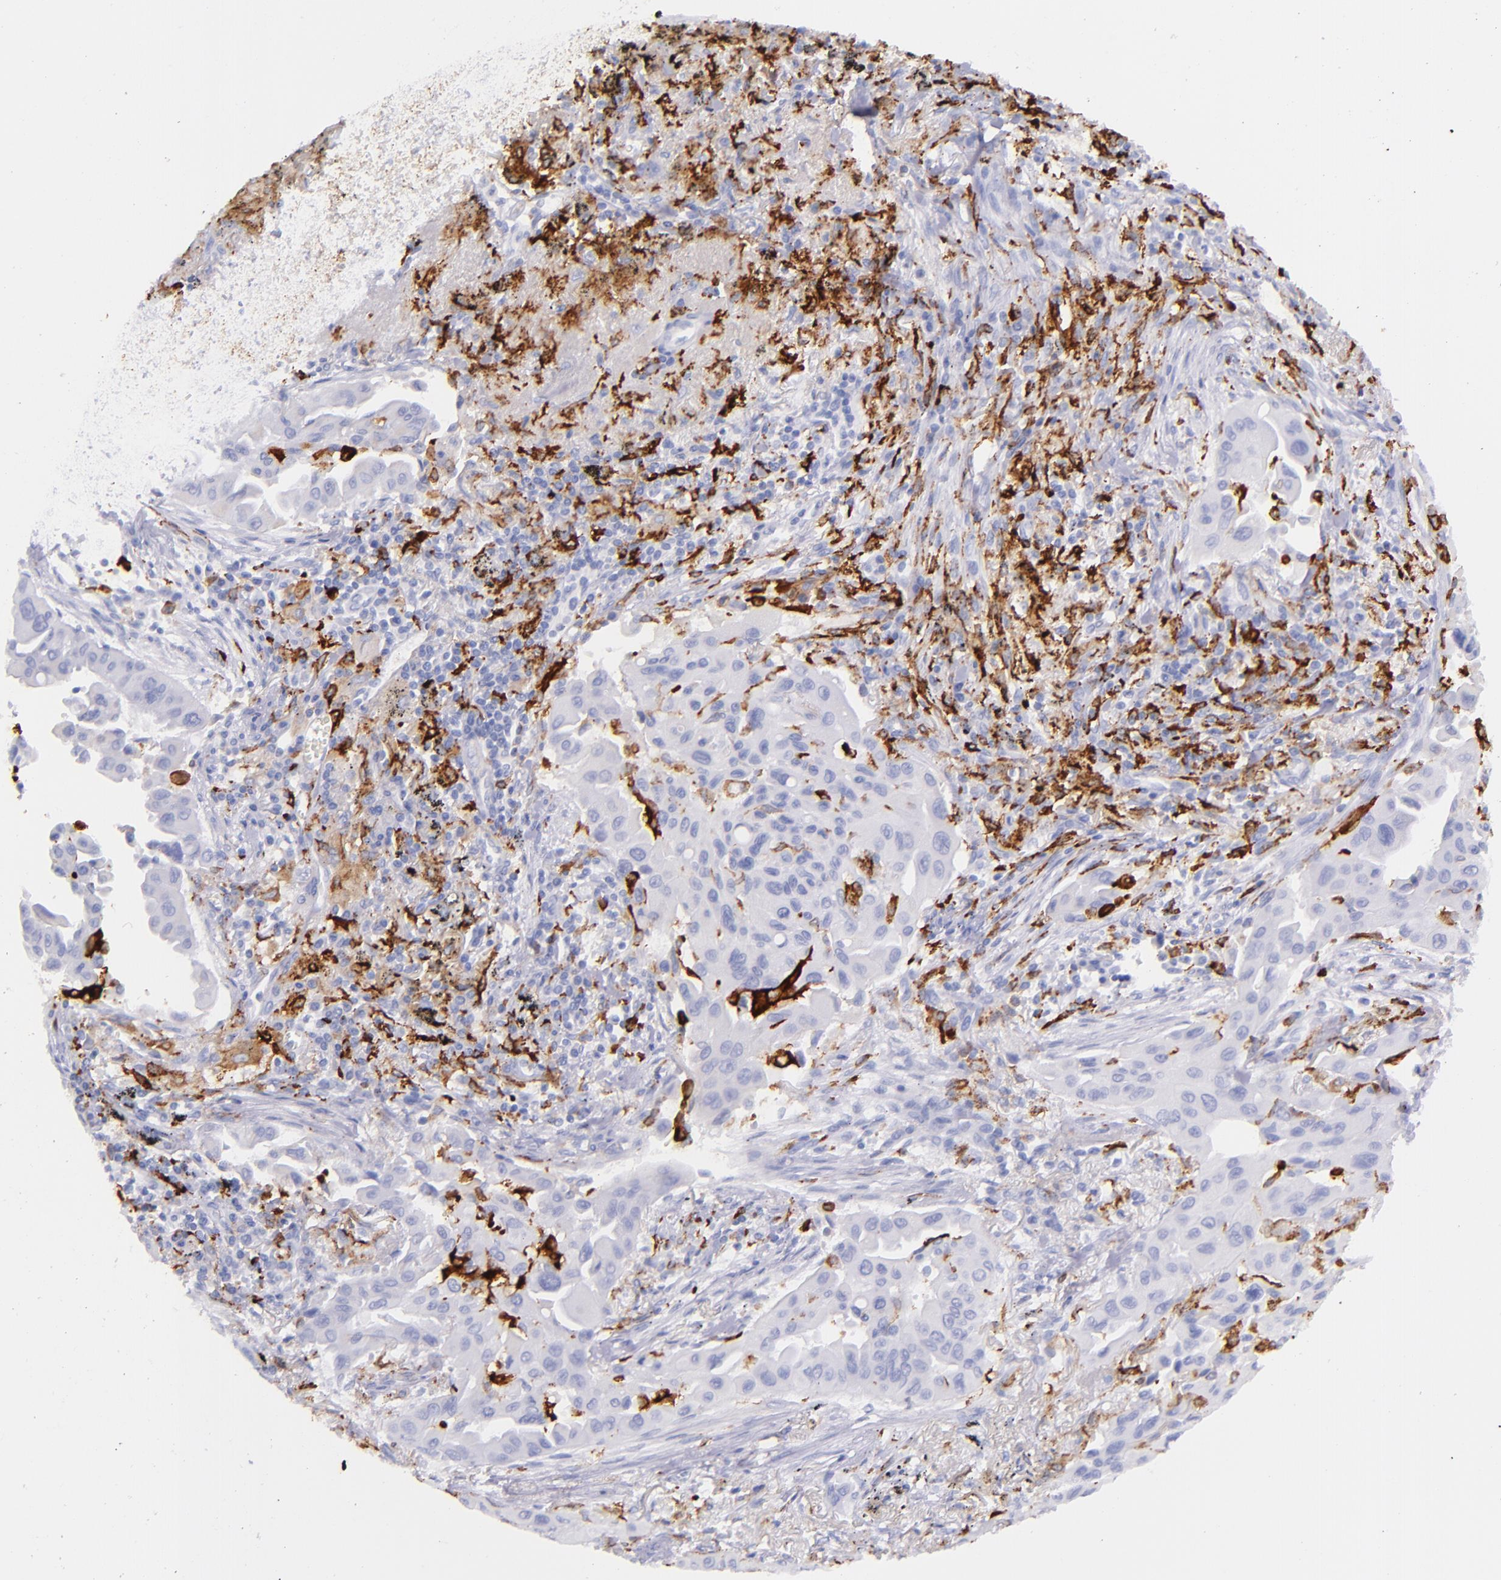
{"staining": {"intensity": "negative", "quantity": "none", "location": "none"}, "tissue": "lung cancer", "cell_type": "Tumor cells", "image_type": "cancer", "snomed": [{"axis": "morphology", "description": "Adenocarcinoma, NOS"}, {"axis": "topography", "description": "Lung"}], "caption": "High power microscopy image of an IHC image of lung adenocarcinoma, revealing no significant expression in tumor cells. (Immunohistochemistry (ihc), brightfield microscopy, high magnification).", "gene": "CD163", "patient": {"sex": "male", "age": 68}}